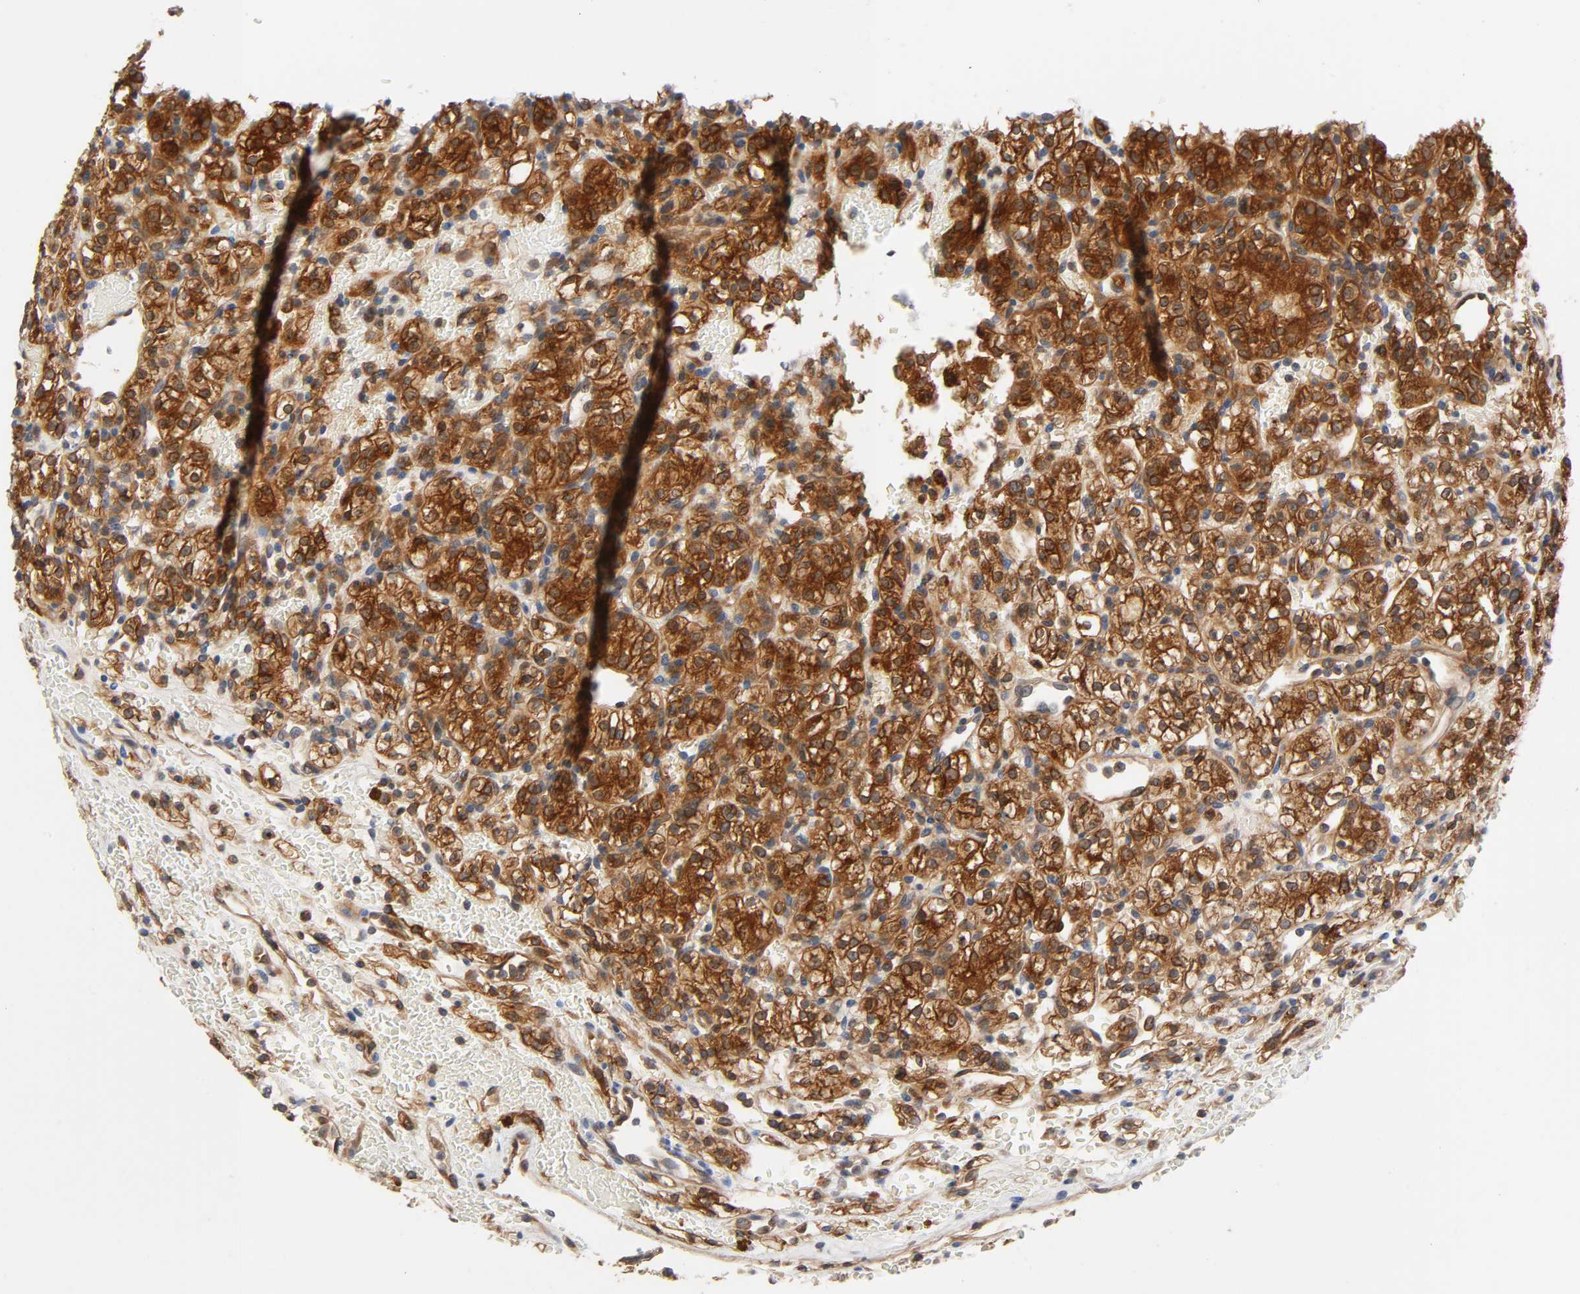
{"staining": {"intensity": "strong", "quantity": ">75%", "location": "cytoplasmic/membranous"}, "tissue": "renal cancer", "cell_type": "Tumor cells", "image_type": "cancer", "snomed": [{"axis": "morphology", "description": "Adenocarcinoma, NOS"}, {"axis": "topography", "description": "Kidney"}], "caption": "Strong cytoplasmic/membranous expression for a protein is present in approximately >75% of tumor cells of renal cancer (adenocarcinoma) using IHC.", "gene": "PRKAB1", "patient": {"sex": "female", "age": 60}}